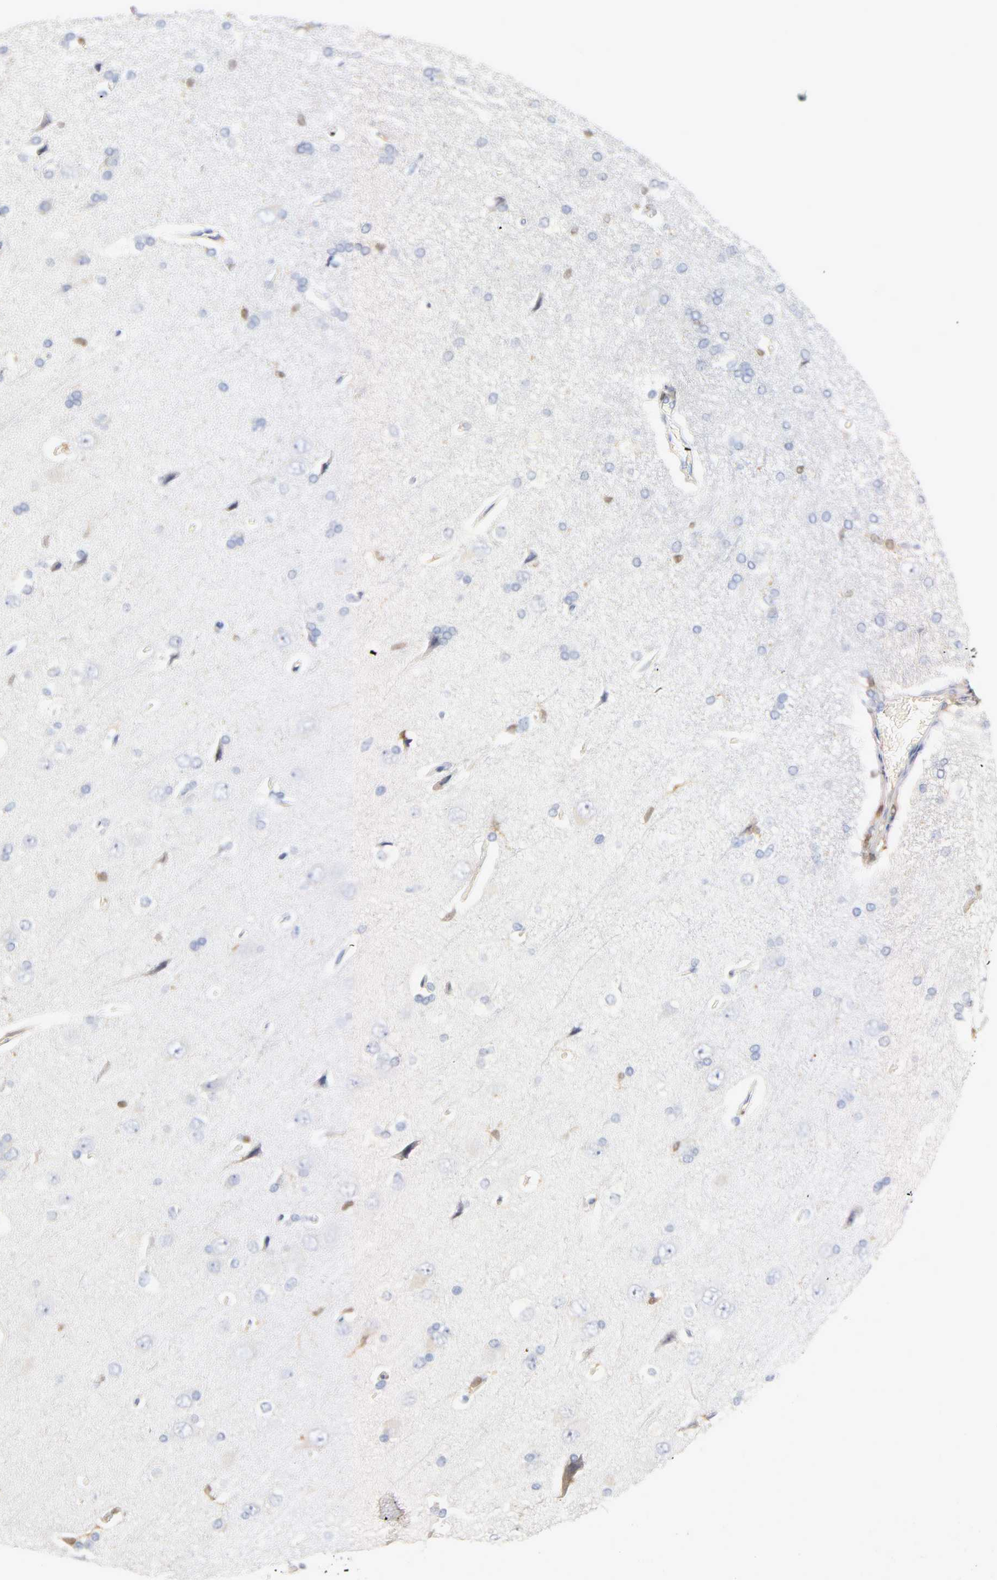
{"staining": {"intensity": "negative", "quantity": "none", "location": "none"}, "tissue": "cerebral cortex", "cell_type": "Endothelial cells", "image_type": "normal", "snomed": [{"axis": "morphology", "description": "Normal tissue, NOS"}, {"axis": "topography", "description": "Cerebral cortex"}], "caption": "Cerebral cortex stained for a protein using immunohistochemistry reveals no positivity endothelial cells.", "gene": "IL18", "patient": {"sex": "male", "age": 62}}